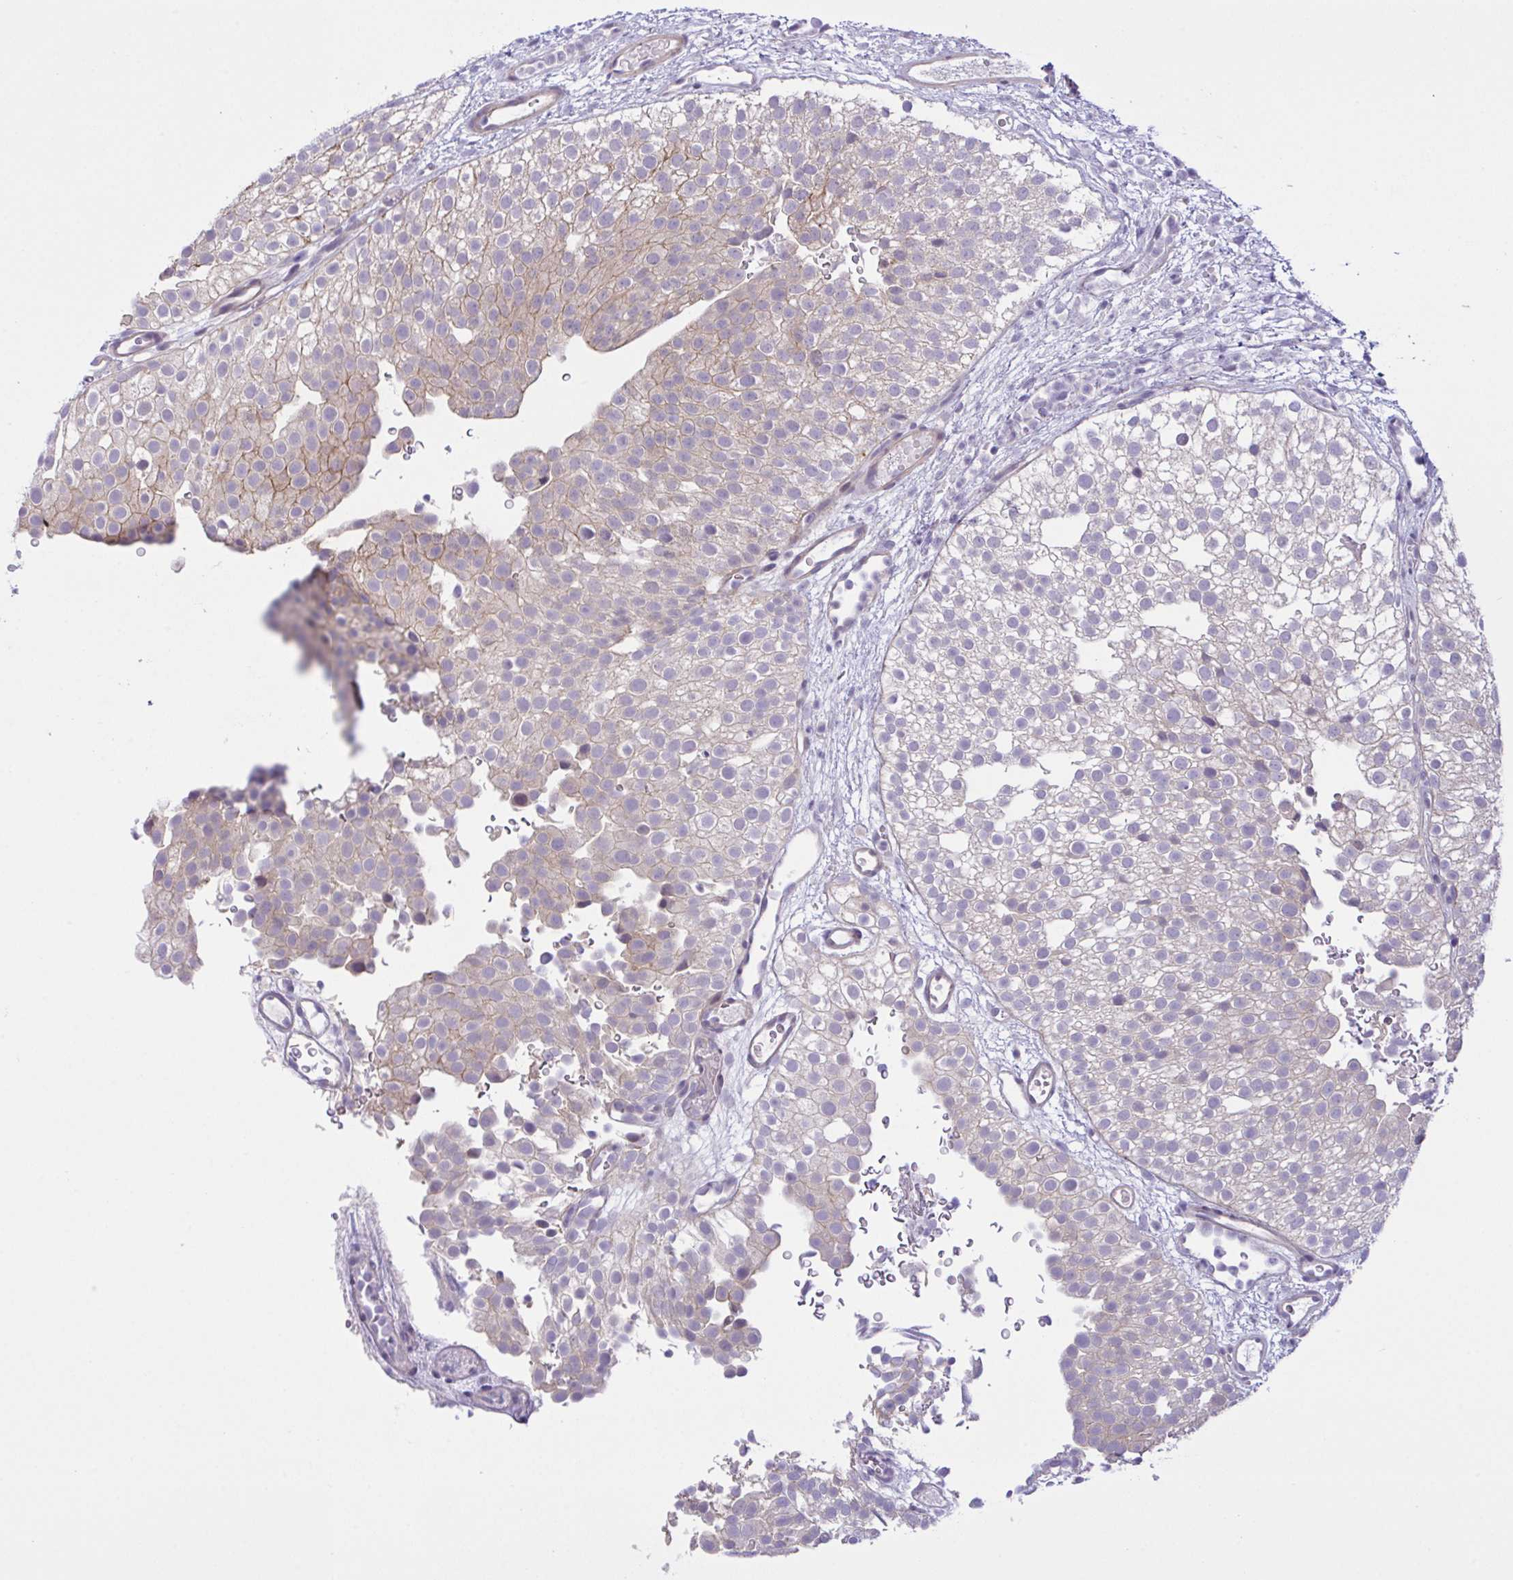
{"staining": {"intensity": "weak", "quantity": "25%-75%", "location": "cytoplasmic/membranous"}, "tissue": "urothelial cancer", "cell_type": "Tumor cells", "image_type": "cancer", "snomed": [{"axis": "morphology", "description": "Urothelial carcinoma, Low grade"}, {"axis": "topography", "description": "Urinary bladder"}], "caption": "A brown stain highlights weak cytoplasmic/membranous positivity of a protein in low-grade urothelial carcinoma tumor cells. (DAB IHC with brightfield microscopy, high magnification).", "gene": "SYNPO2L", "patient": {"sex": "male", "age": 78}}